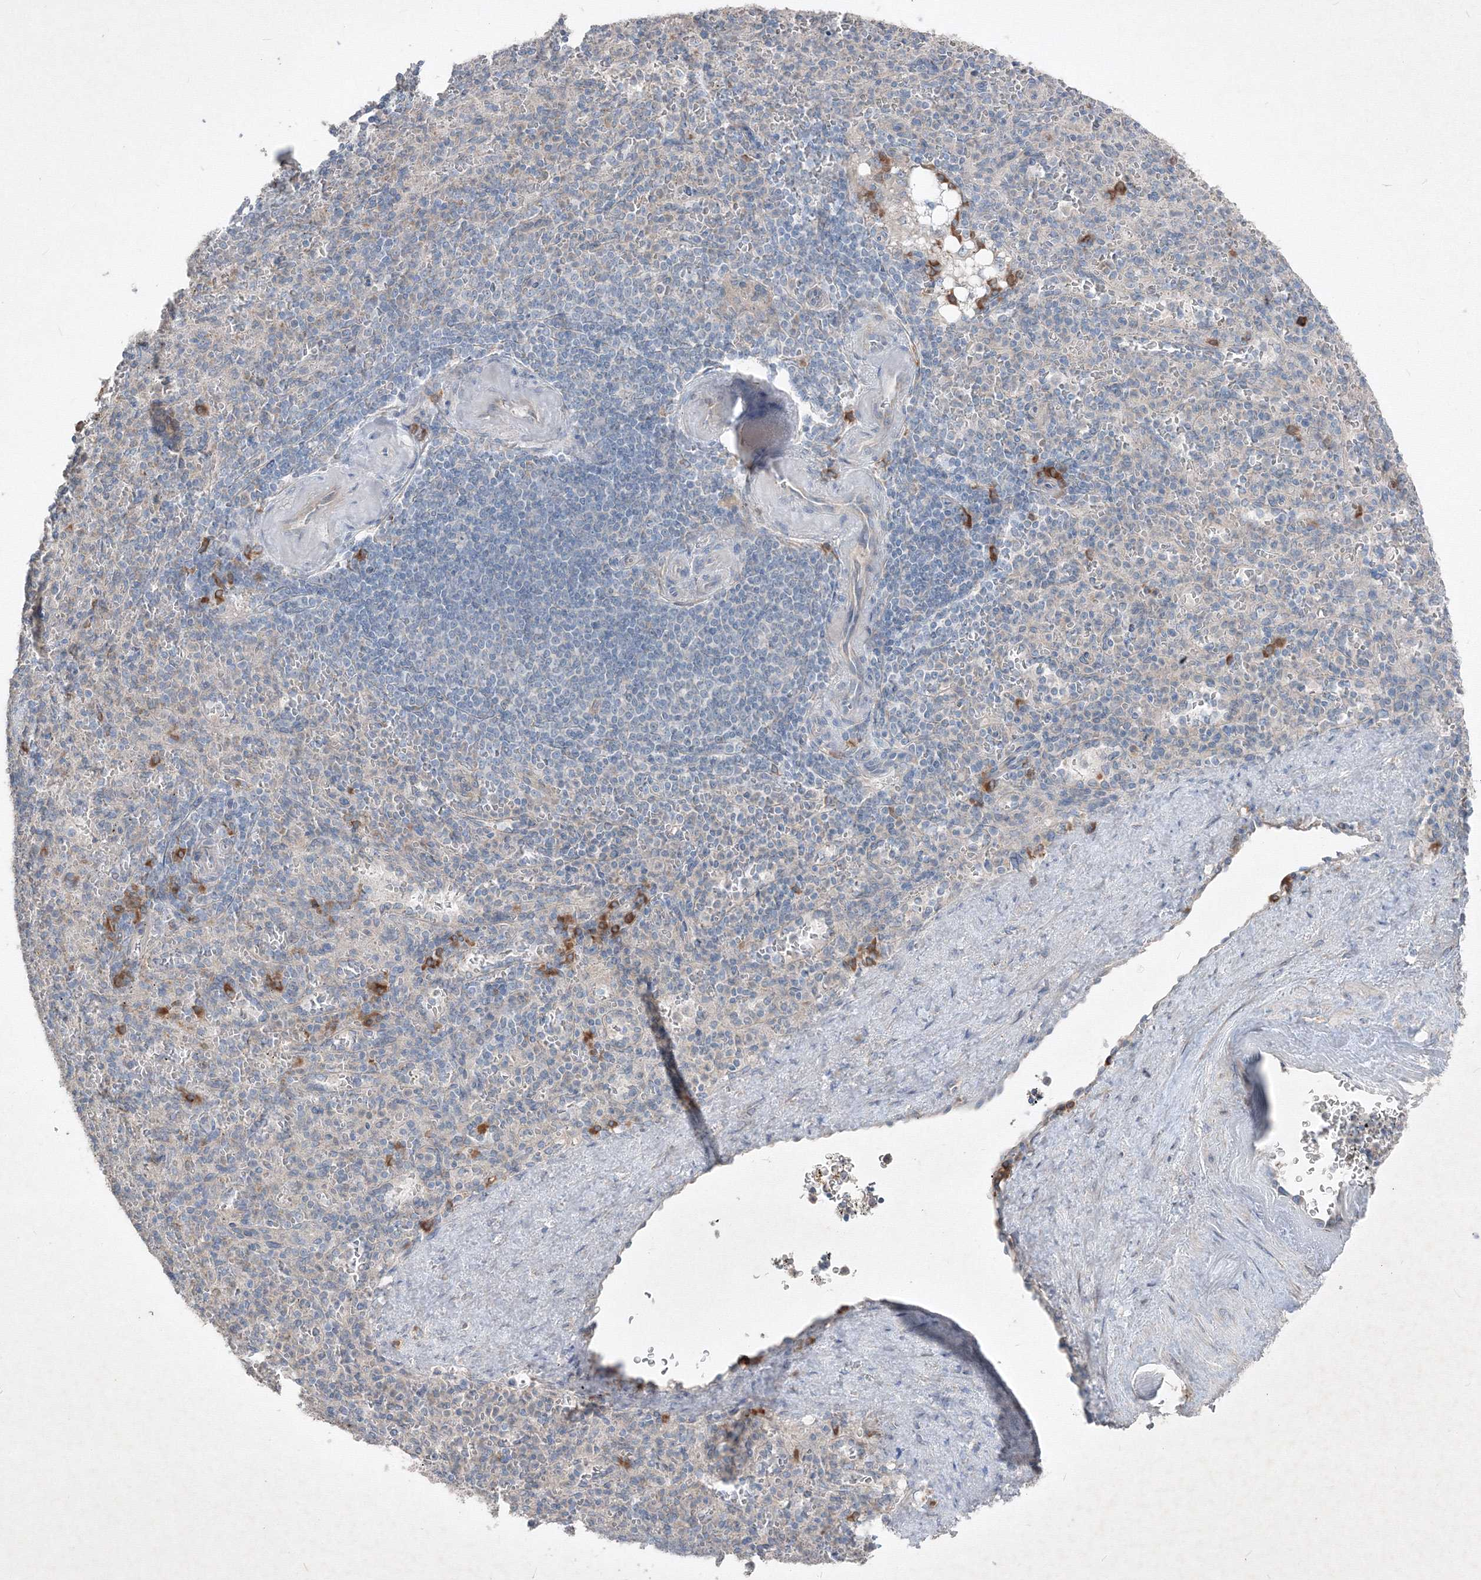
{"staining": {"intensity": "moderate", "quantity": "<25%", "location": "cytoplasmic/membranous"}, "tissue": "spleen", "cell_type": "Cells in red pulp", "image_type": "normal", "snomed": [{"axis": "morphology", "description": "Normal tissue, NOS"}, {"axis": "topography", "description": "Spleen"}], "caption": "About <25% of cells in red pulp in benign spleen reveal moderate cytoplasmic/membranous protein staining as visualized by brown immunohistochemical staining.", "gene": "IFNAR1", "patient": {"sex": "female", "age": 74}}